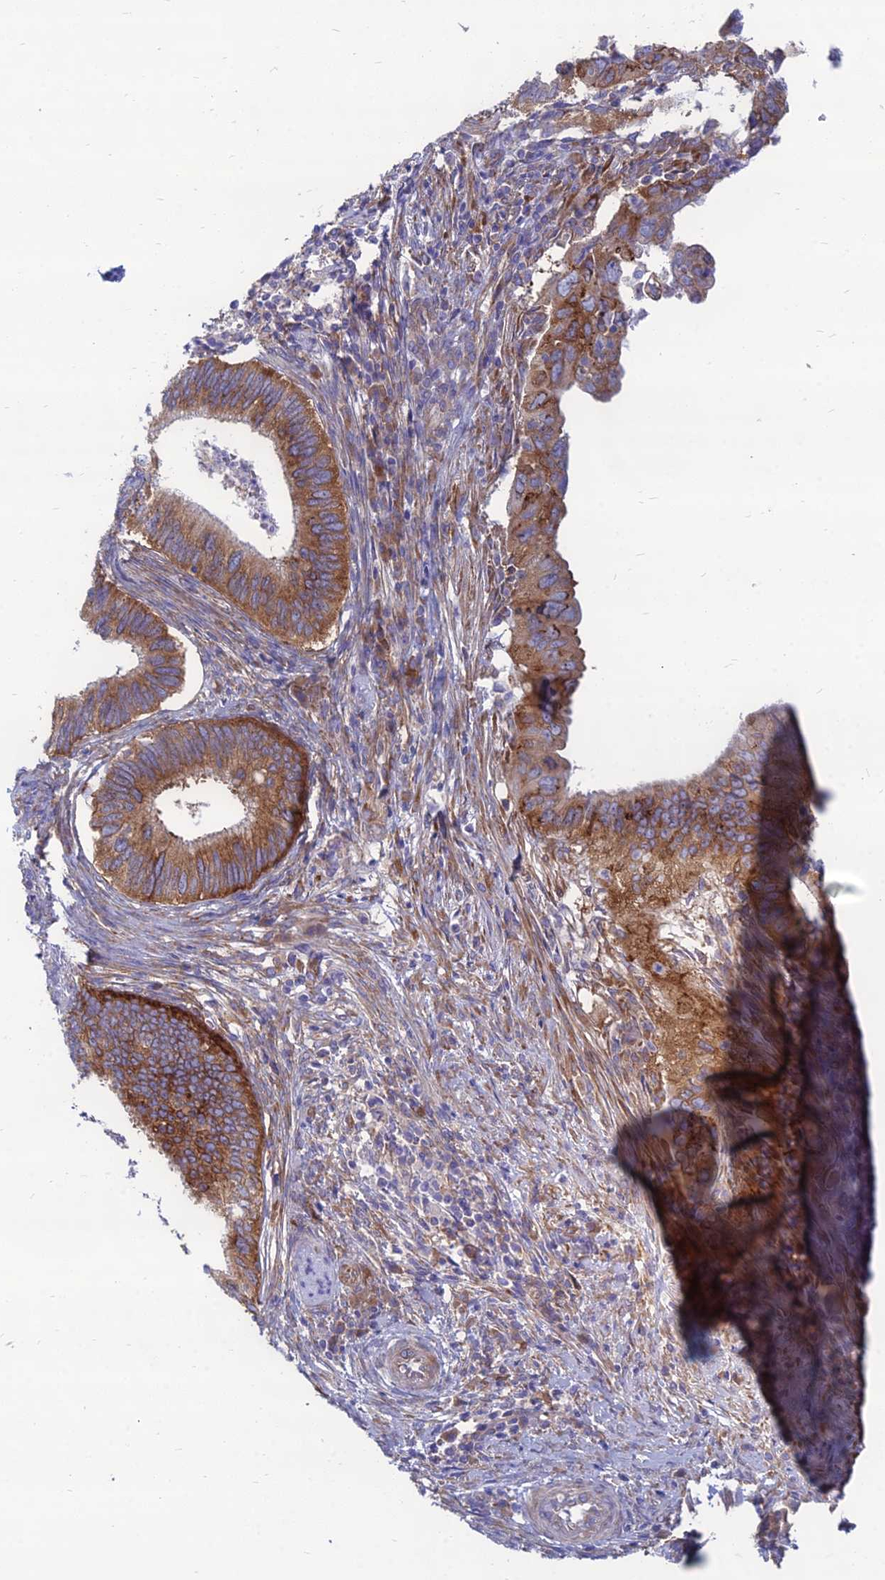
{"staining": {"intensity": "strong", "quantity": ">75%", "location": "cytoplasmic/membranous"}, "tissue": "cervical cancer", "cell_type": "Tumor cells", "image_type": "cancer", "snomed": [{"axis": "morphology", "description": "Adenocarcinoma, NOS"}, {"axis": "topography", "description": "Cervix"}], "caption": "Protein staining of cervical cancer (adenocarcinoma) tissue demonstrates strong cytoplasmic/membranous positivity in approximately >75% of tumor cells. (Brightfield microscopy of DAB IHC at high magnification).", "gene": "TXLNA", "patient": {"sex": "female", "age": 42}}